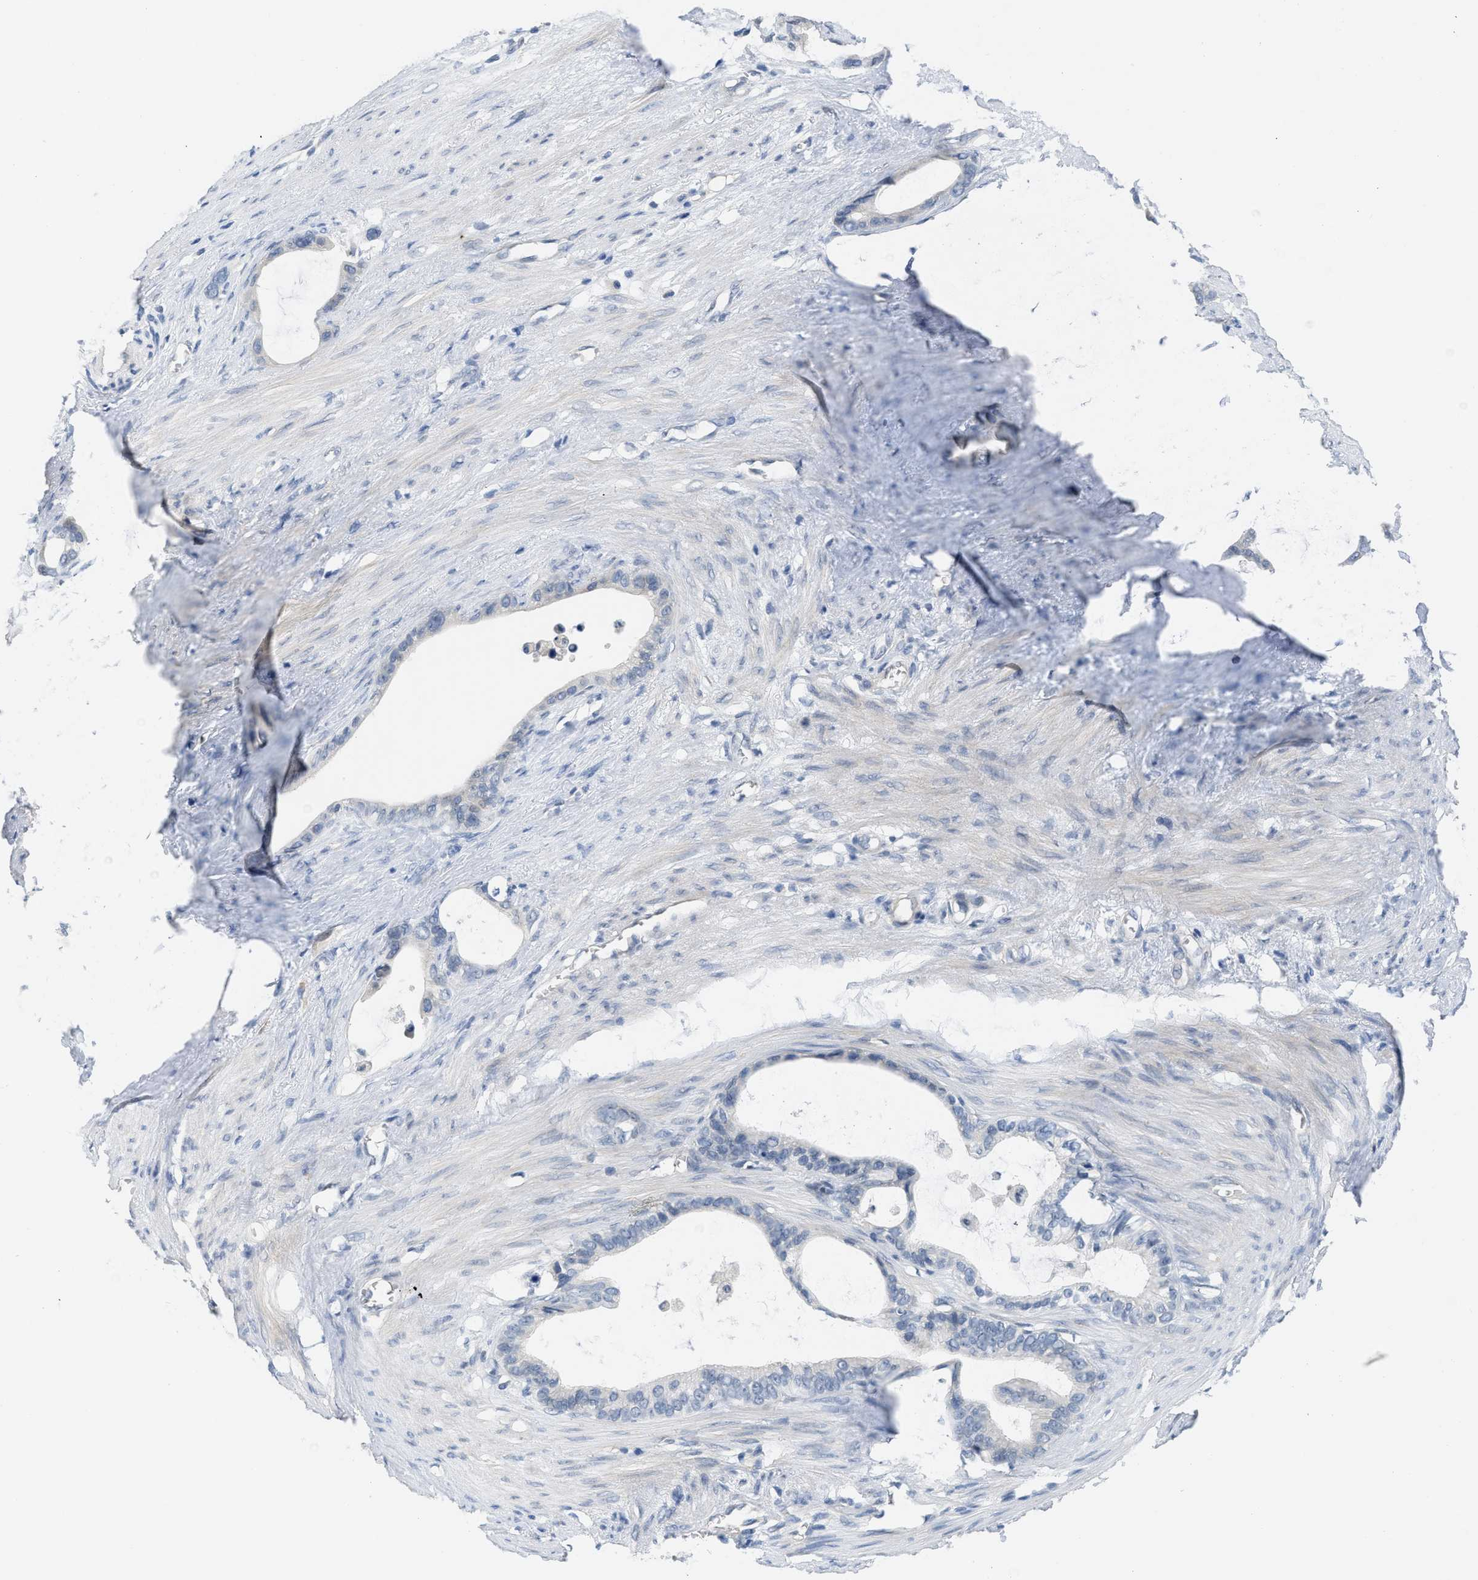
{"staining": {"intensity": "negative", "quantity": "none", "location": "none"}, "tissue": "stomach cancer", "cell_type": "Tumor cells", "image_type": "cancer", "snomed": [{"axis": "morphology", "description": "Adenocarcinoma, NOS"}, {"axis": "topography", "description": "Stomach"}], "caption": "A photomicrograph of human stomach adenocarcinoma is negative for staining in tumor cells. Nuclei are stained in blue.", "gene": "TNFAIP1", "patient": {"sex": "female", "age": 75}}